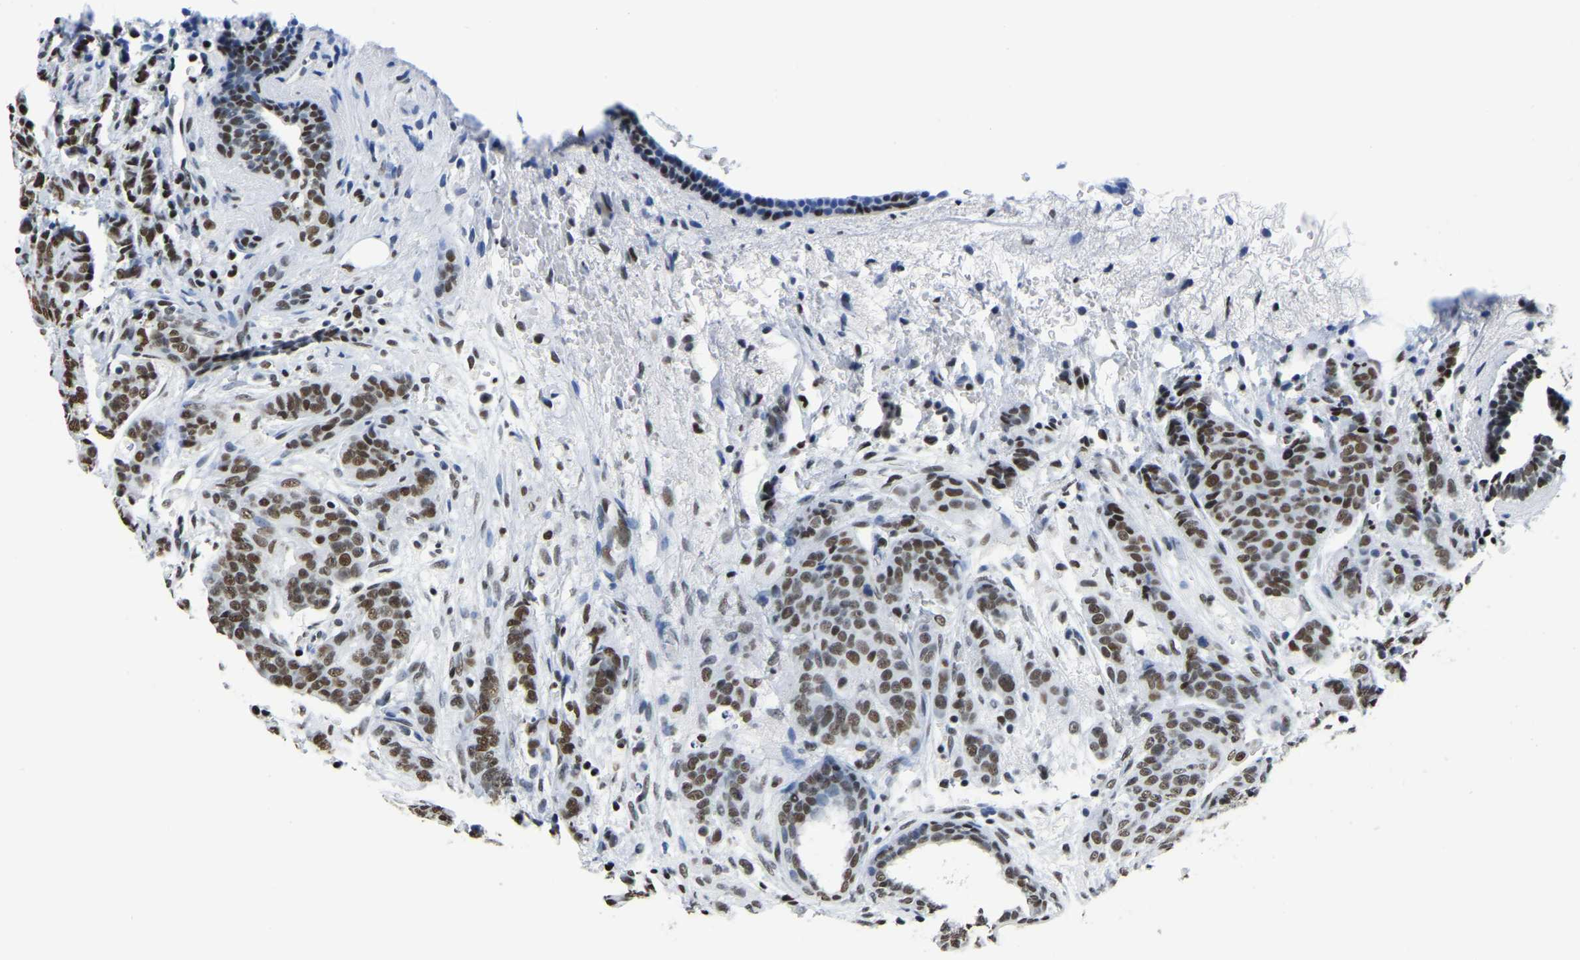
{"staining": {"intensity": "moderate", "quantity": ">75%", "location": "nuclear"}, "tissue": "breast cancer", "cell_type": "Tumor cells", "image_type": "cancer", "snomed": [{"axis": "morphology", "description": "Duct carcinoma"}, {"axis": "topography", "description": "Breast"}], "caption": "Moderate nuclear protein staining is identified in approximately >75% of tumor cells in breast invasive ductal carcinoma.", "gene": "UBA1", "patient": {"sex": "female", "age": 40}}